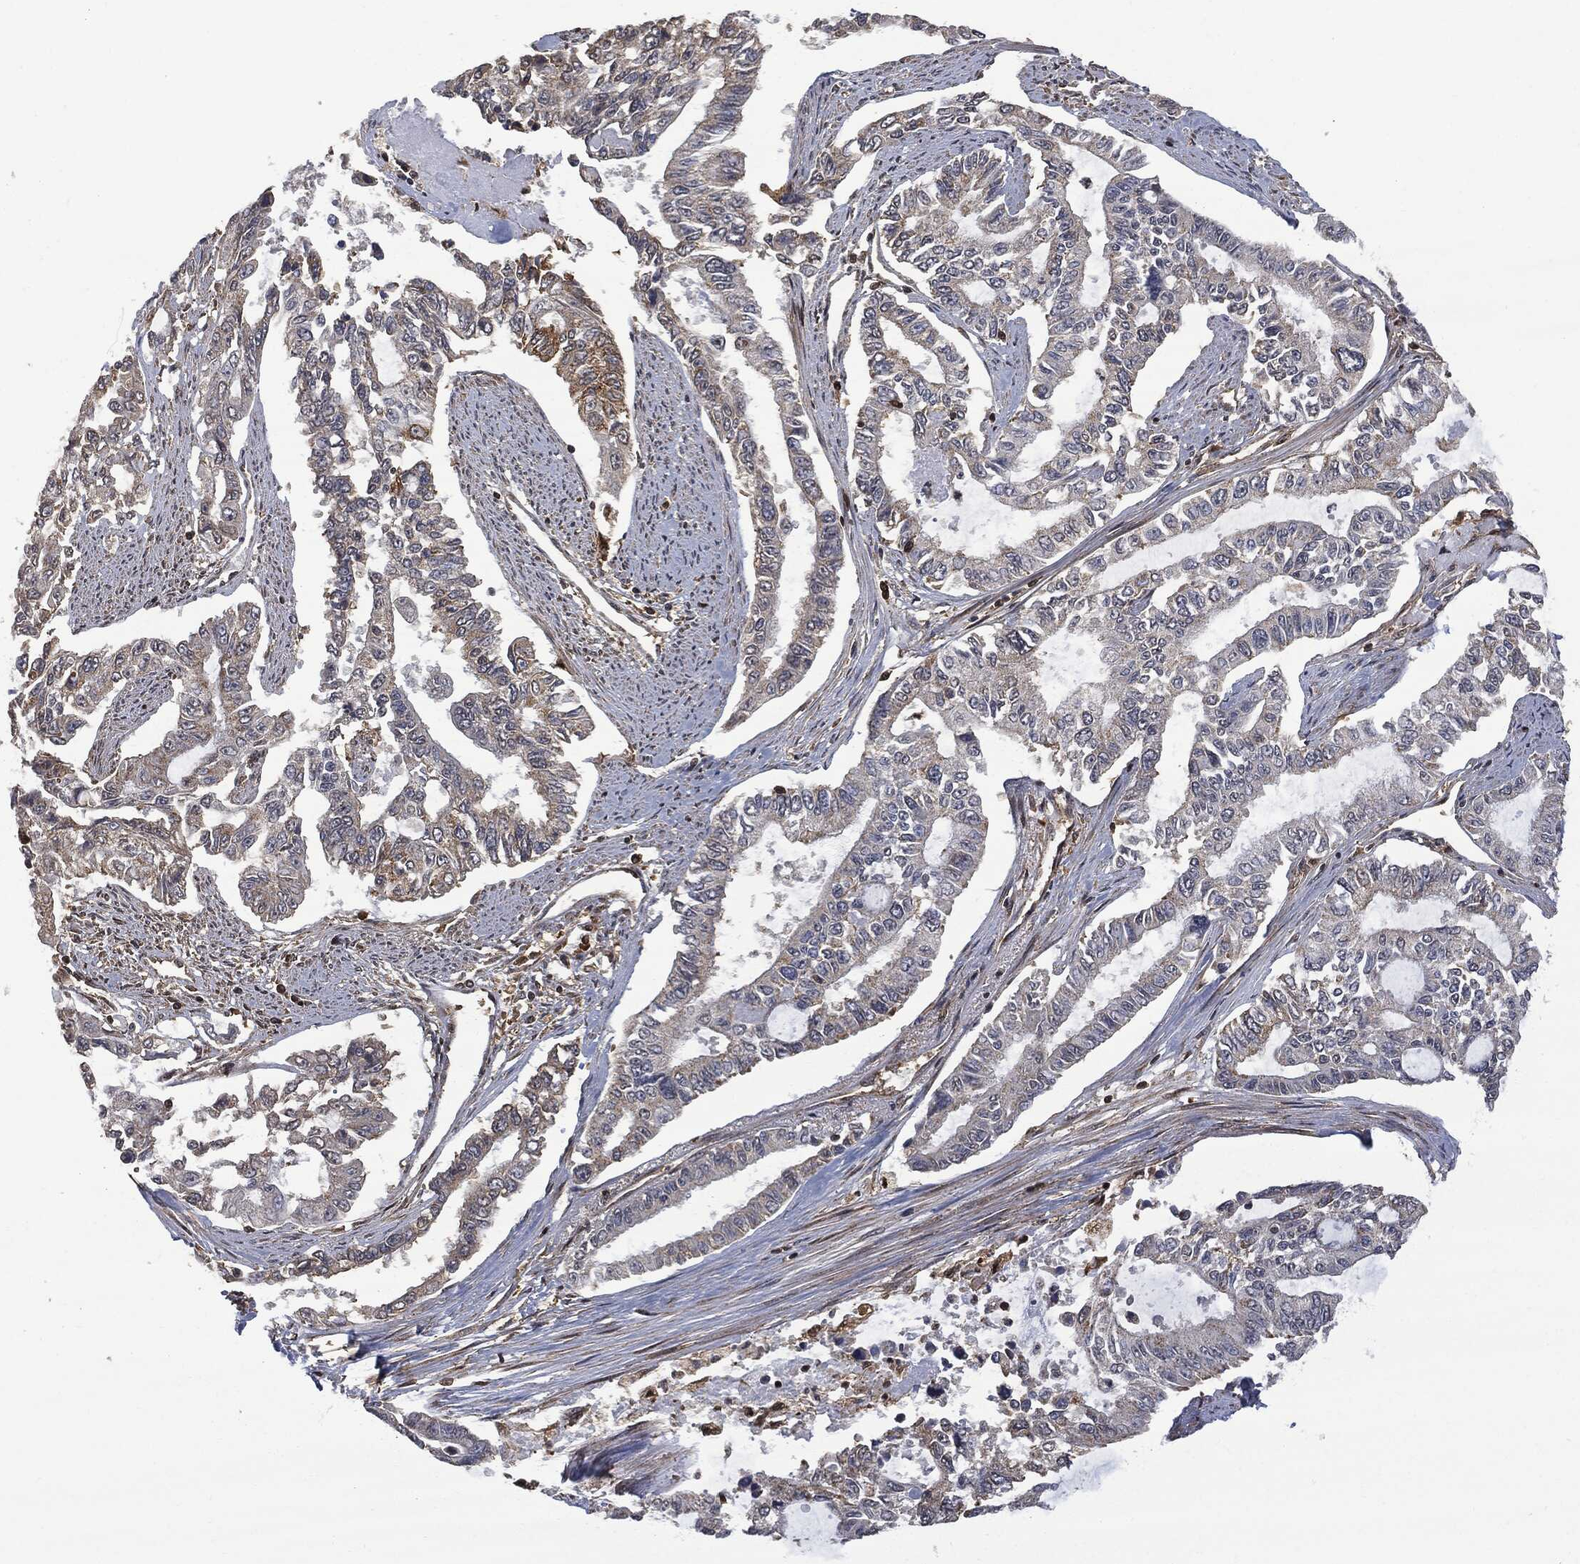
{"staining": {"intensity": "moderate", "quantity": "<25%", "location": "cytoplasmic/membranous"}, "tissue": "endometrial cancer", "cell_type": "Tumor cells", "image_type": "cancer", "snomed": [{"axis": "morphology", "description": "Adenocarcinoma, NOS"}, {"axis": "topography", "description": "Uterus"}], "caption": "Immunohistochemical staining of endometrial adenocarcinoma displays low levels of moderate cytoplasmic/membranous staining in about <25% of tumor cells.", "gene": "PSMB10", "patient": {"sex": "female", "age": 59}}